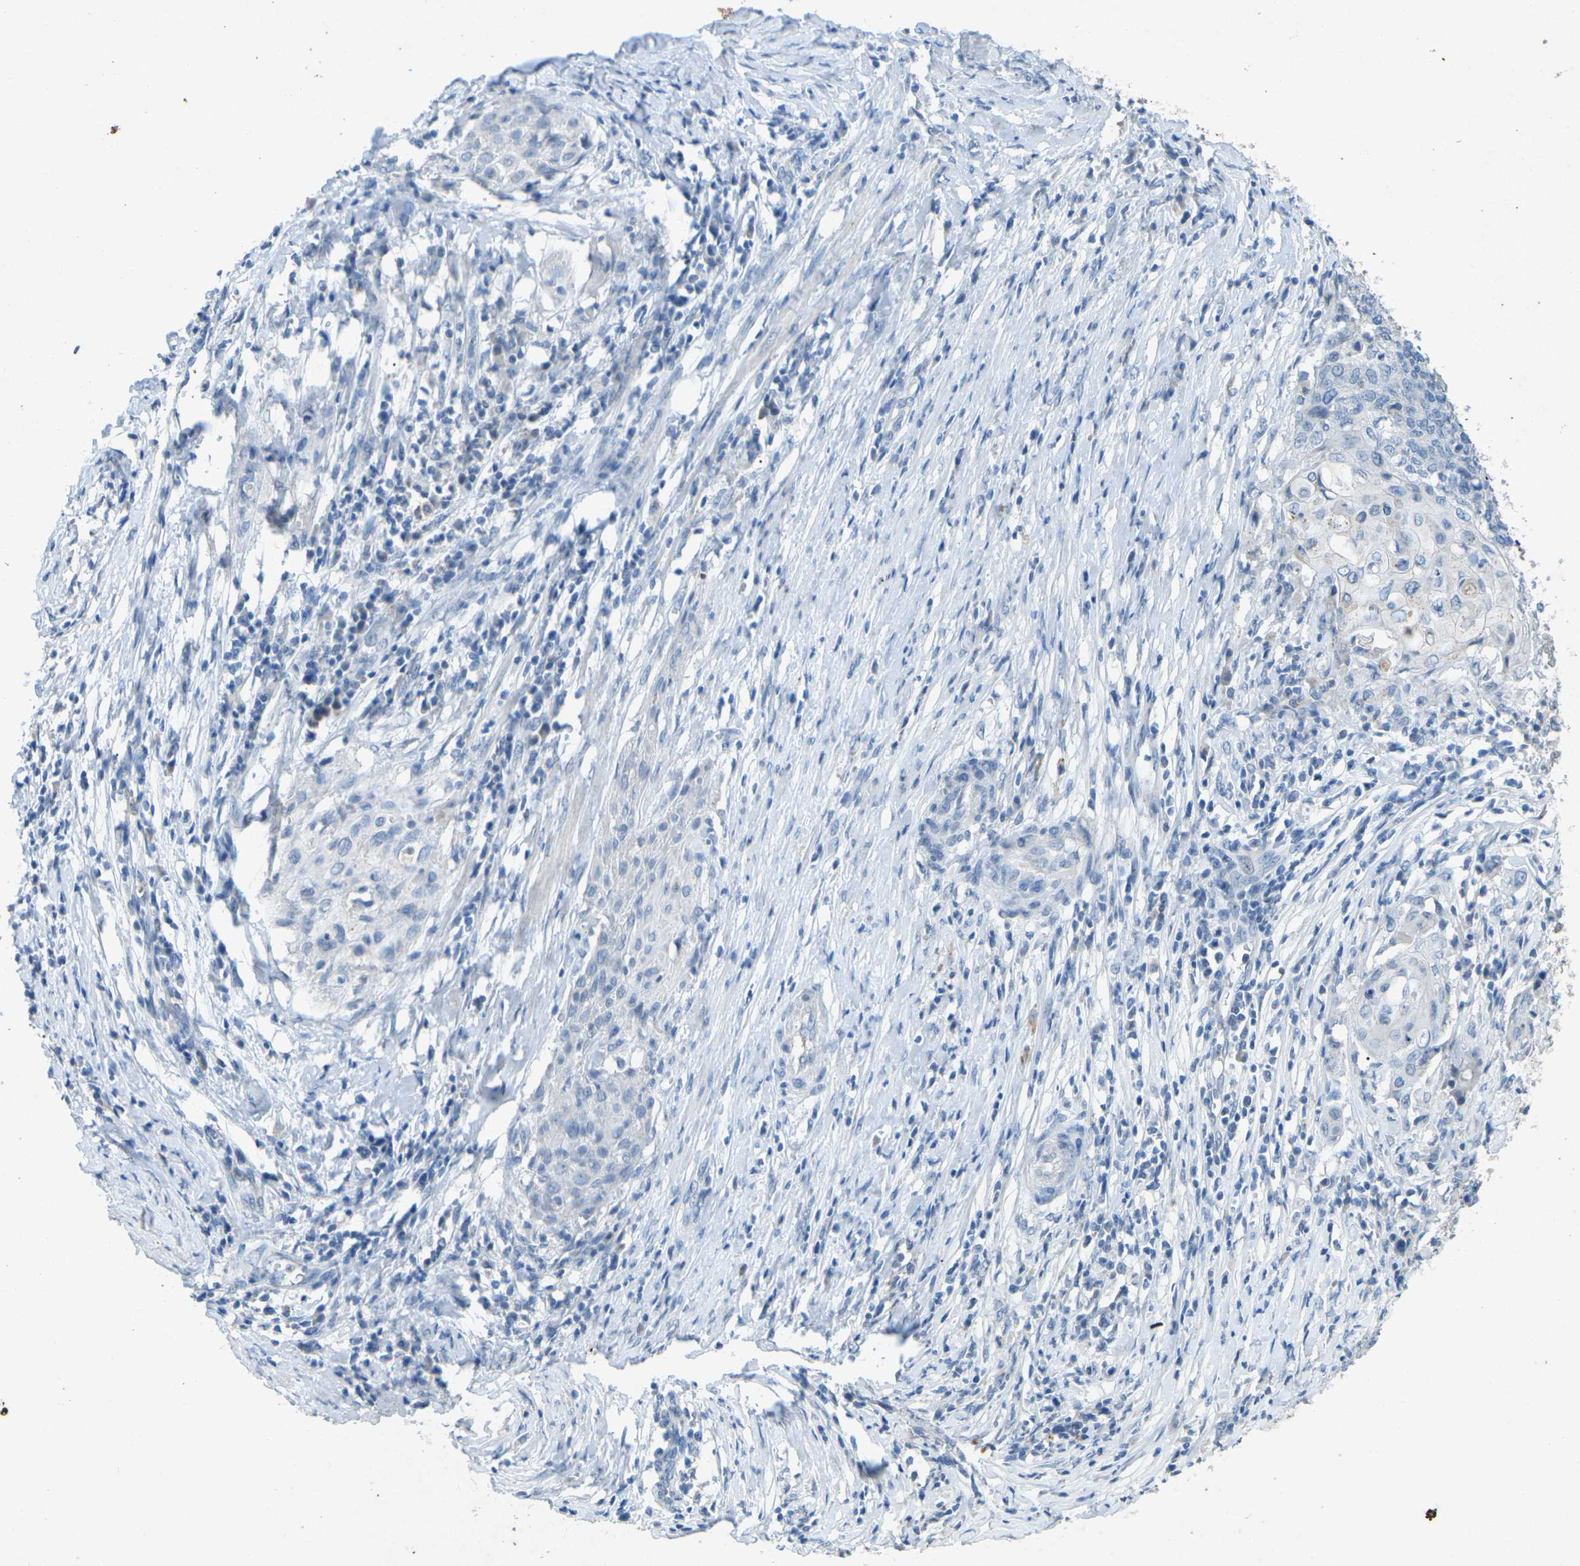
{"staining": {"intensity": "negative", "quantity": "none", "location": "none"}, "tissue": "cervical cancer", "cell_type": "Tumor cells", "image_type": "cancer", "snomed": [{"axis": "morphology", "description": "Squamous cell carcinoma, NOS"}, {"axis": "topography", "description": "Cervix"}], "caption": "Micrograph shows no significant protein positivity in tumor cells of cervical squamous cell carcinoma.", "gene": "A1BG", "patient": {"sex": "female", "age": 39}}